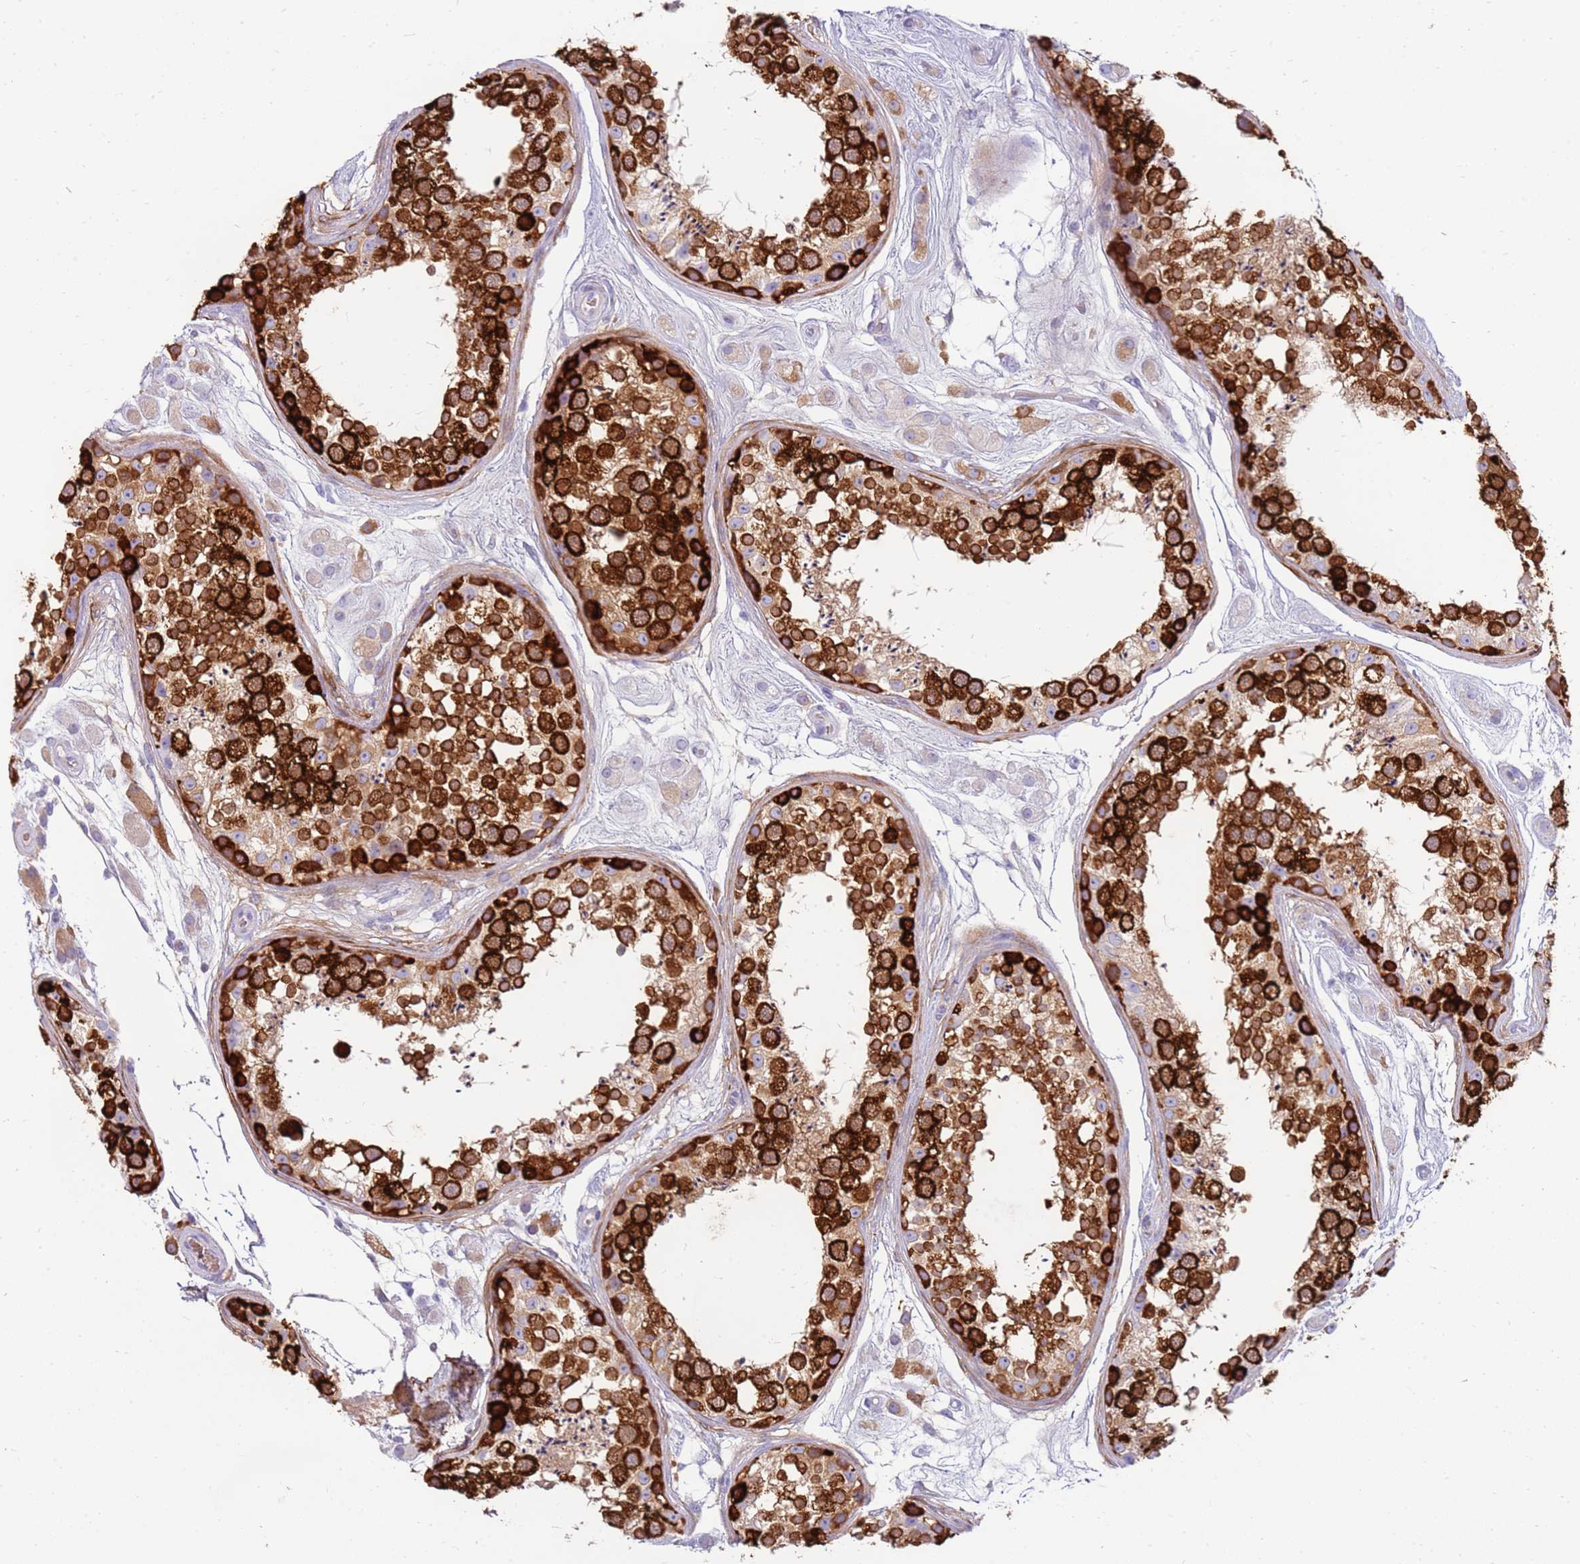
{"staining": {"intensity": "strong", "quantity": ">75%", "location": "cytoplasmic/membranous"}, "tissue": "testis", "cell_type": "Cells in seminiferous ducts", "image_type": "normal", "snomed": [{"axis": "morphology", "description": "Normal tissue, NOS"}, {"axis": "topography", "description": "Testis"}], "caption": "DAB immunohistochemical staining of normal testis displays strong cytoplasmic/membranous protein staining in approximately >75% of cells in seminiferous ducts. (Stains: DAB in brown, nuclei in blue, Microscopy: brightfield microscopy at high magnification).", "gene": "EVPLL", "patient": {"sex": "male", "age": 25}}